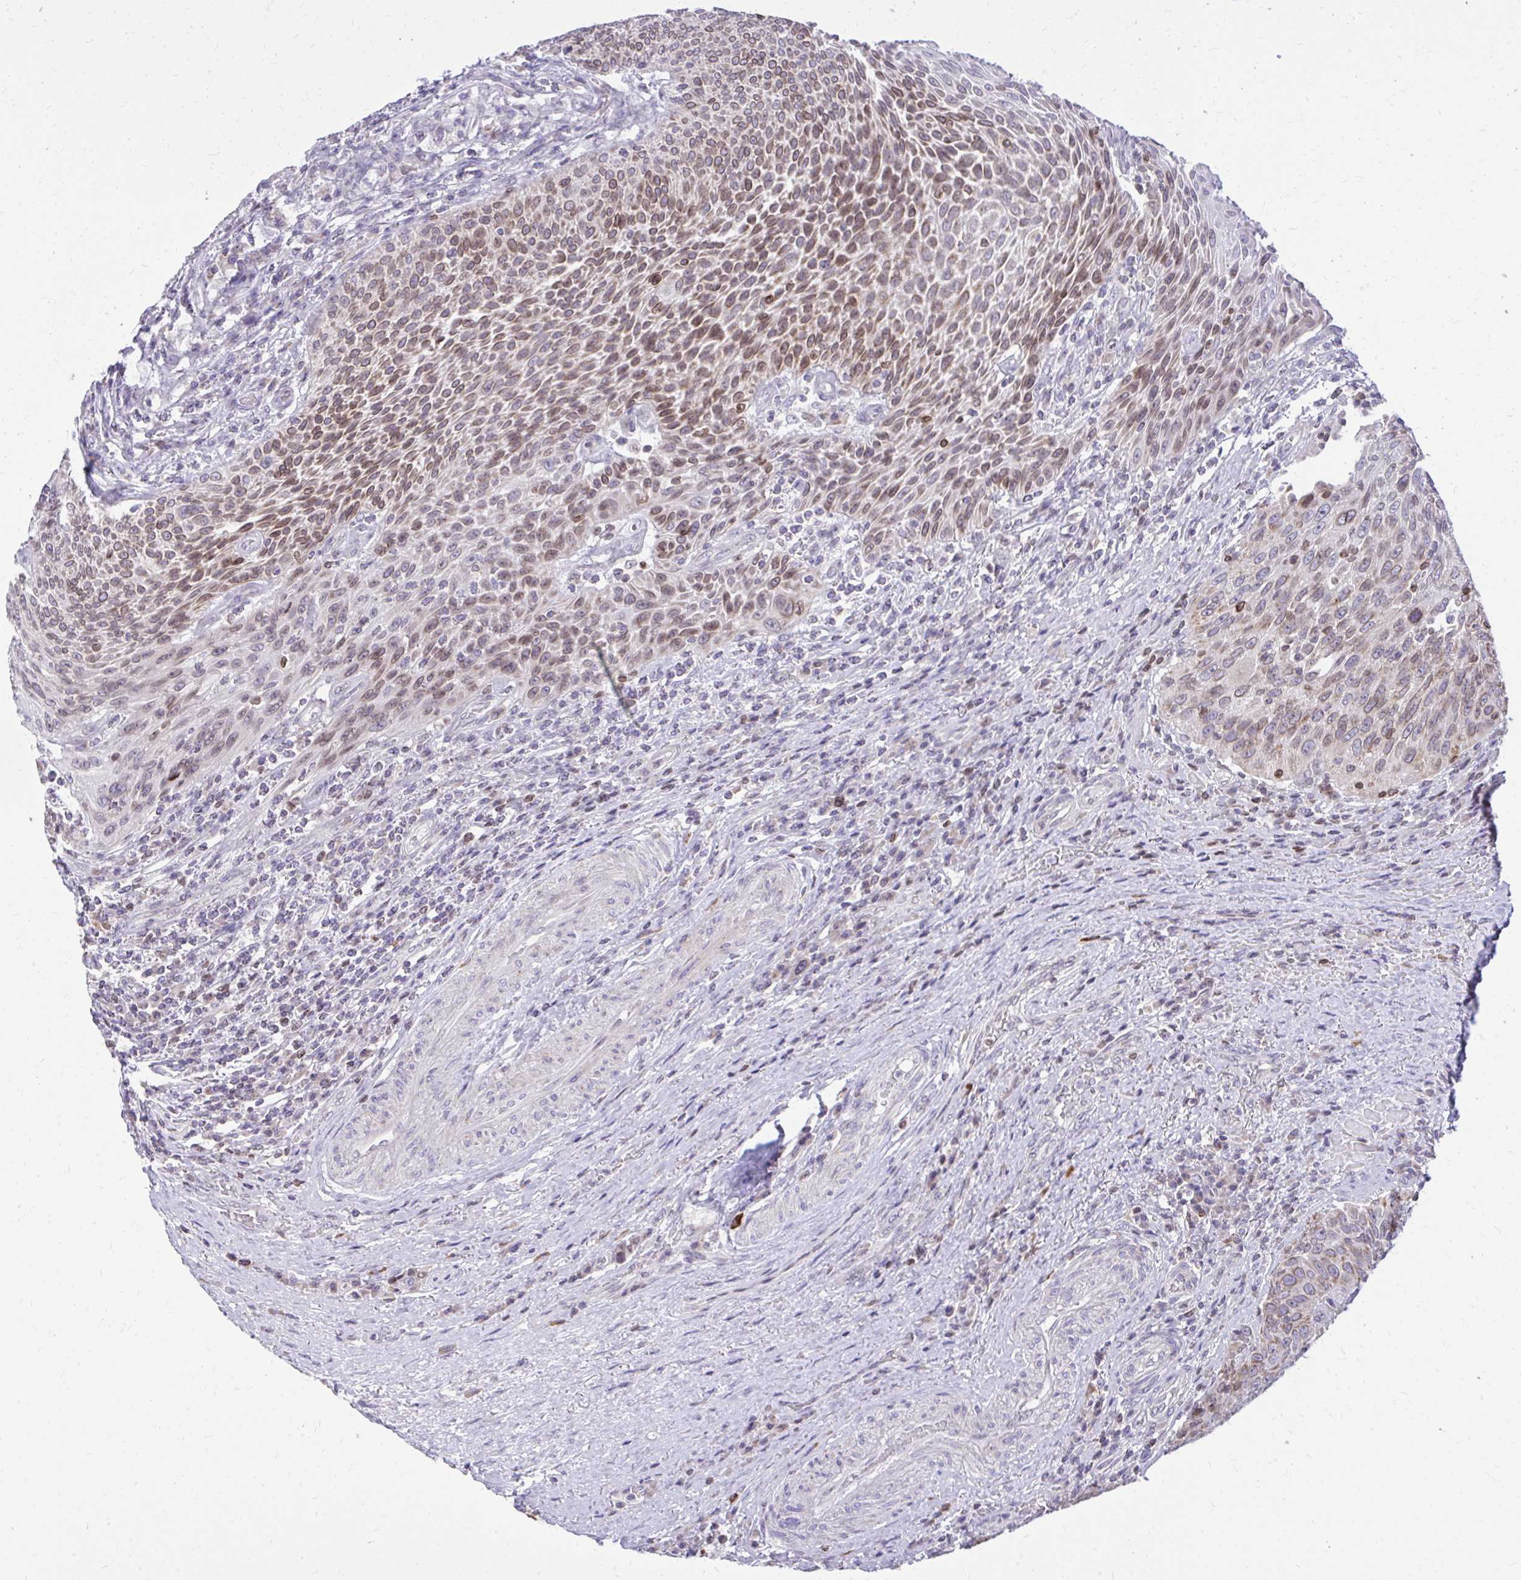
{"staining": {"intensity": "moderate", "quantity": "25%-75%", "location": "cytoplasmic/membranous,nuclear"}, "tissue": "urothelial cancer", "cell_type": "Tumor cells", "image_type": "cancer", "snomed": [{"axis": "morphology", "description": "Urothelial carcinoma, High grade"}, {"axis": "topography", "description": "Urinary bladder"}], "caption": "Protein staining displays moderate cytoplasmic/membranous and nuclear expression in approximately 25%-75% of tumor cells in high-grade urothelial carcinoma.", "gene": "RPS6KA2", "patient": {"sex": "female", "age": 70}}